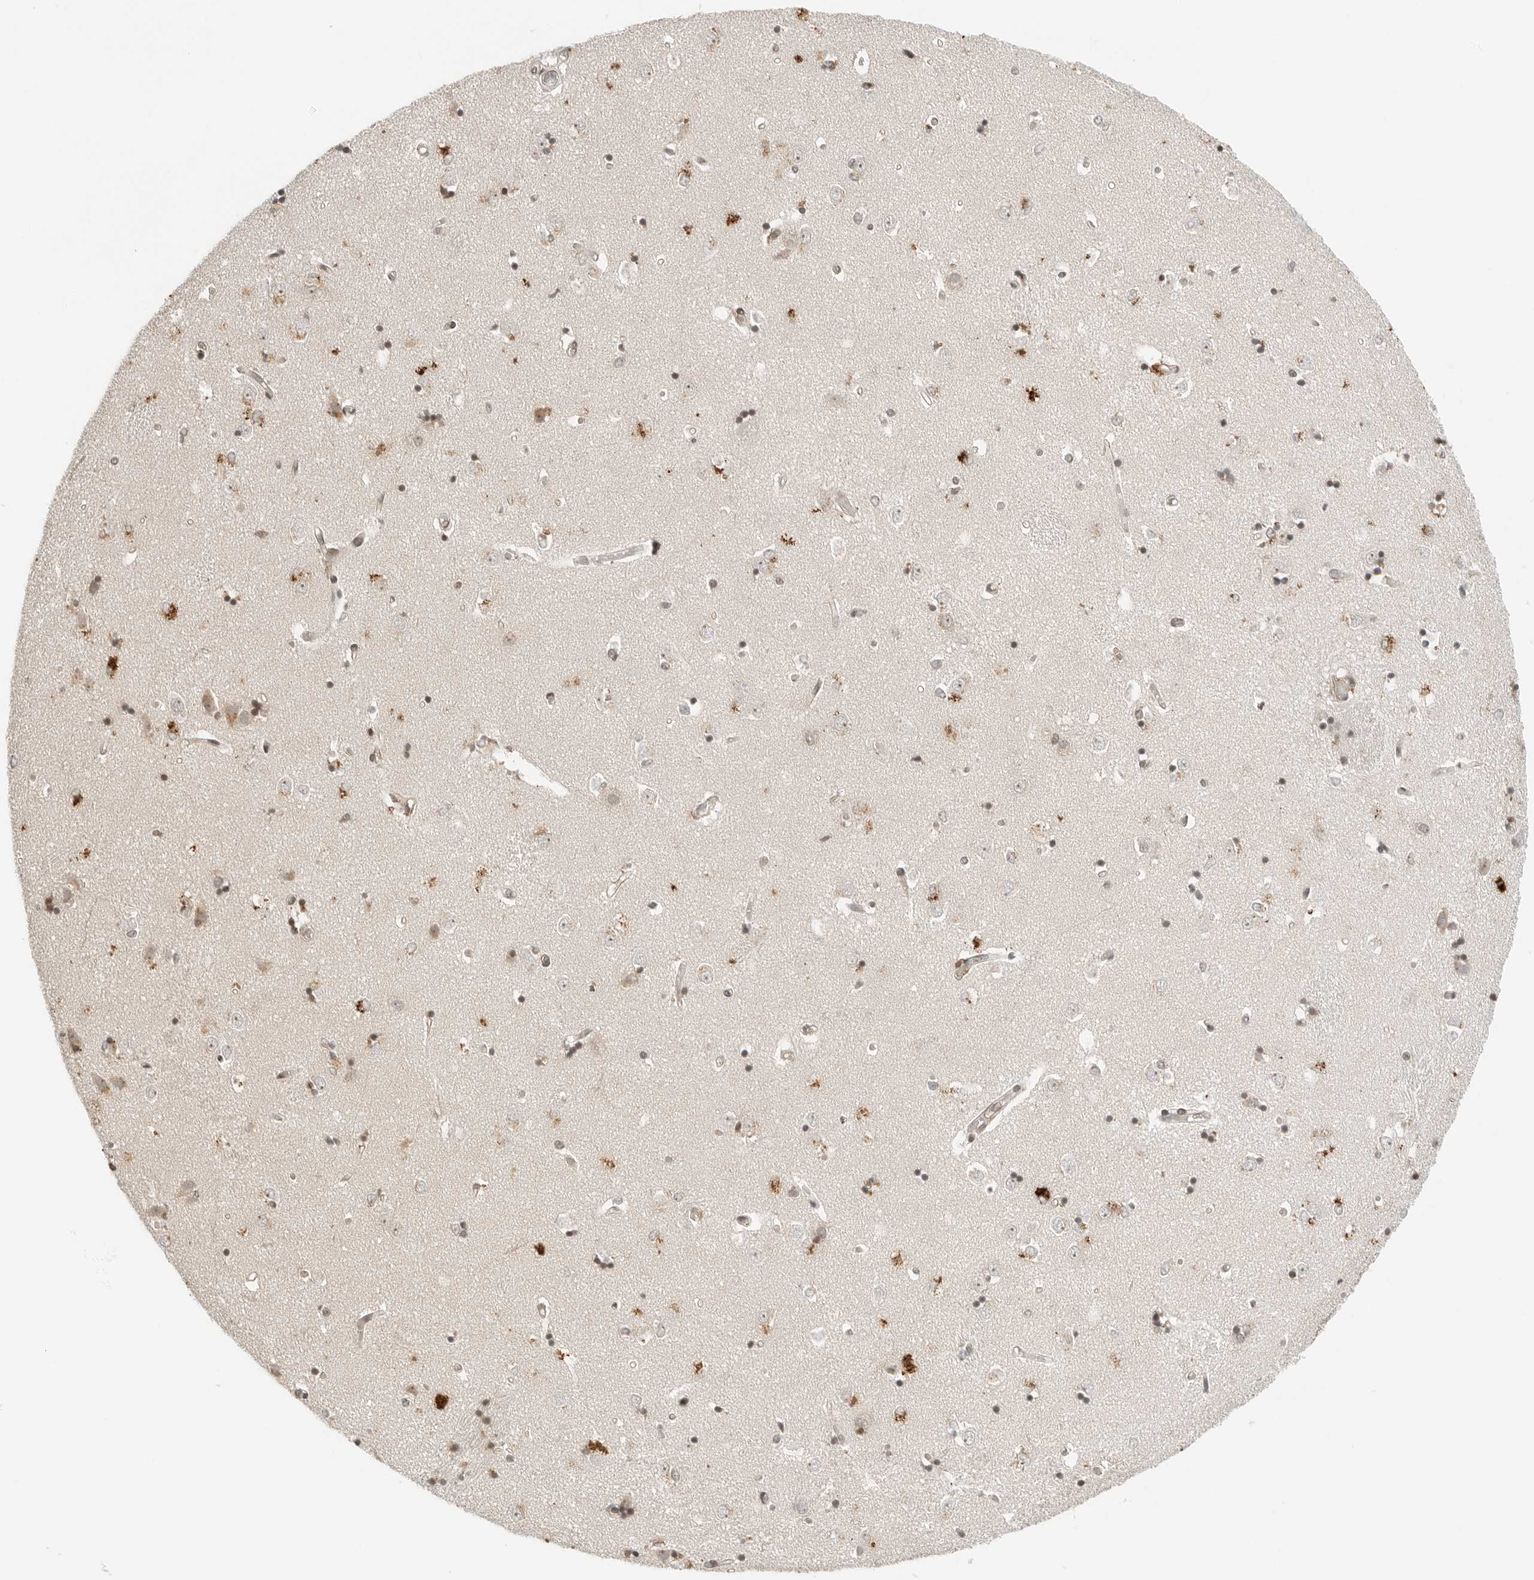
{"staining": {"intensity": "weak", "quantity": "25%-75%", "location": "cytoplasmic/membranous,nuclear"}, "tissue": "caudate", "cell_type": "Glial cells", "image_type": "normal", "snomed": [{"axis": "morphology", "description": "Normal tissue, NOS"}, {"axis": "topography", "description": "Lateral ventricle wall"}], "caption": "High-magnification brightfield microscopy of normal caudate stained with DAB (3,3'-diaminobenzidine) (brown) and counterstained with hematoxylin (blue). glial cells exhibit weak cytoplasmic/membranous,nuclear staining is appreciated in about25%-75% of cells. (Stains: DAB in brown, nuclei in blue, Microscopy: brightfield microscopy at high magnification).", "gene": "CRTC2", "patient": {"sex": "male", "age": 45}}